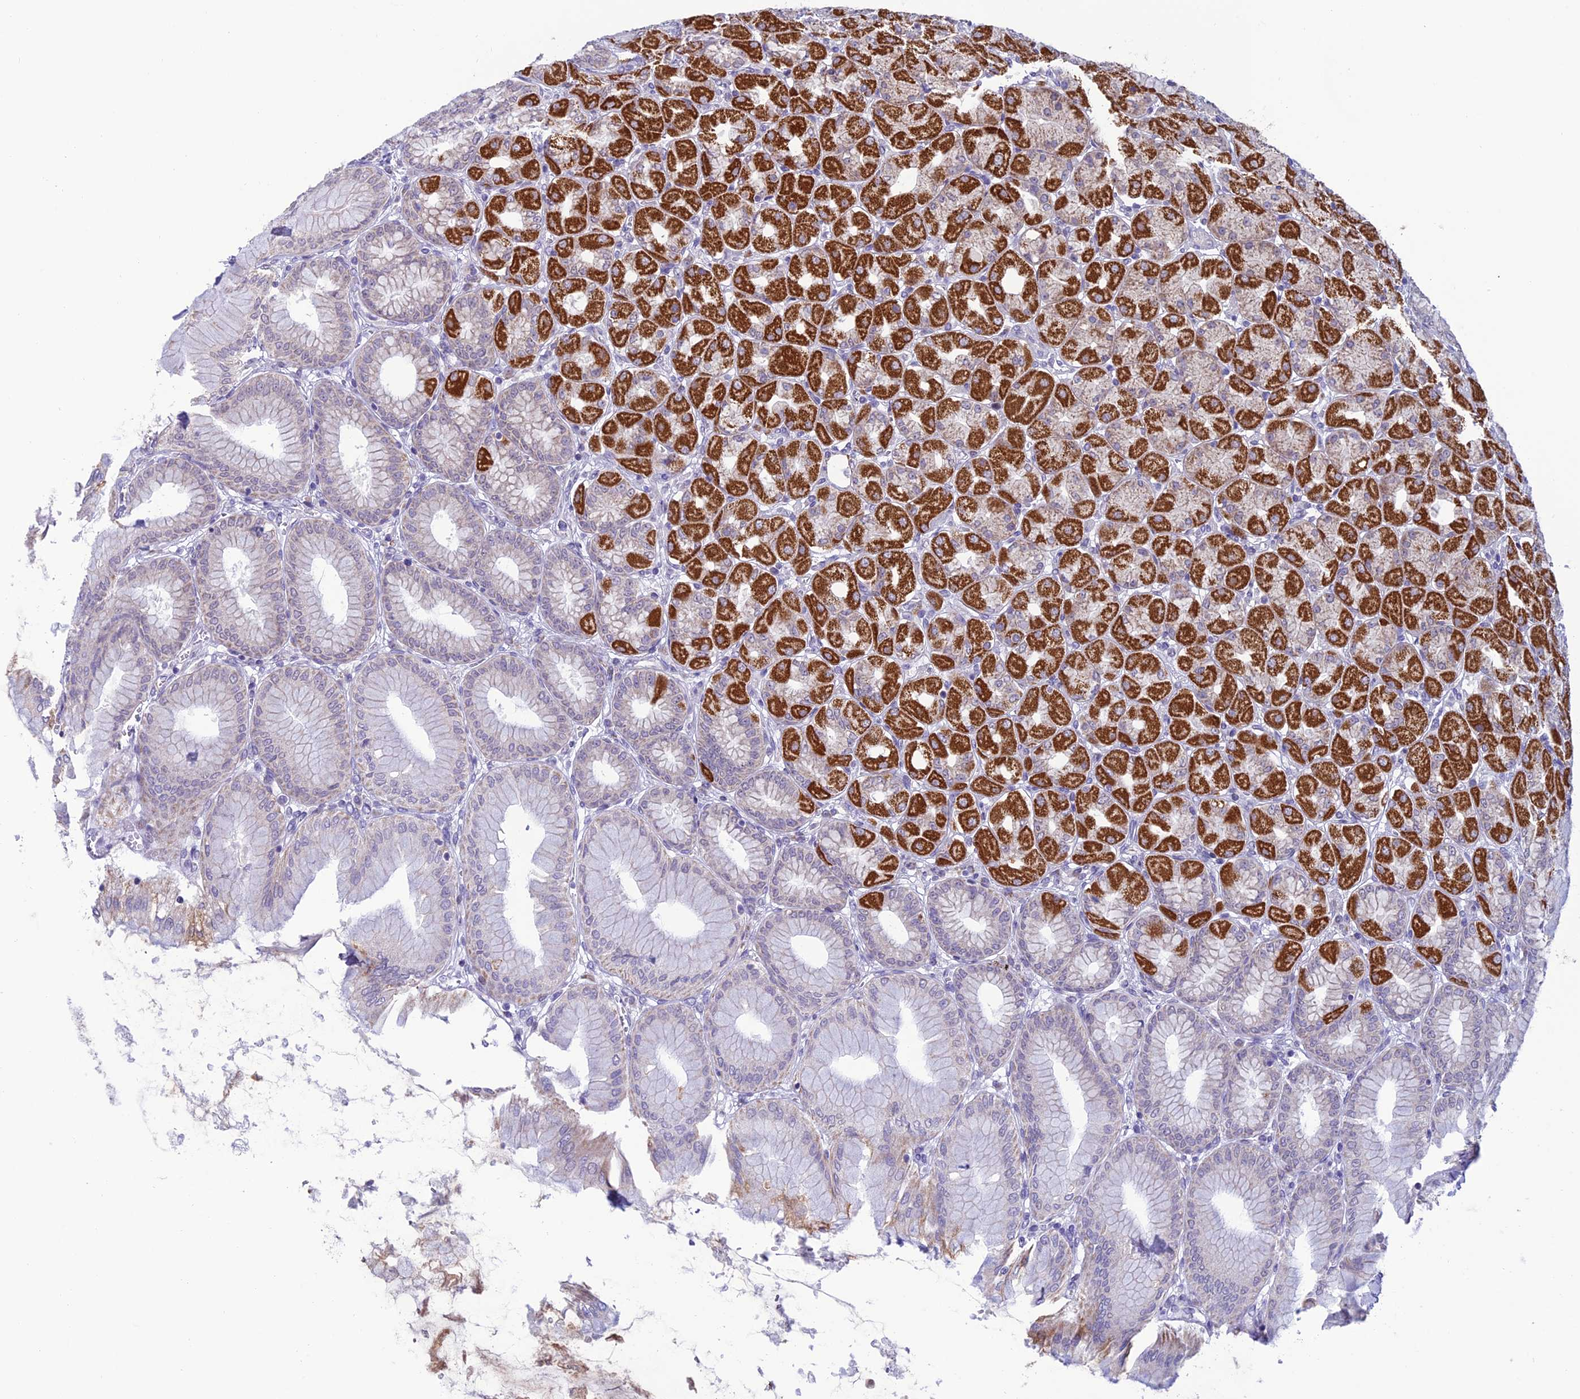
{"staining": {"intensity": "strong", "quantity": "25%-75%", "location": "cytoplasmic/membranous"}, "tissue": "stomach", "cell_type": "Glandular cells", "image_type": "normal", "snomed": [{"axis": "morphology", "description": "Normal tissue, NOS"}, {"axis": "topography", "description": "Stomach, upper"}], "caption": "Immunohistochemical staining of benign stomach displays strong cytoplasmic/membranous protein positivity in approximately 25%-75% of glandular cells.", "gene": "SLC10A1", "patient": {"sex": "female", "age": 56}}